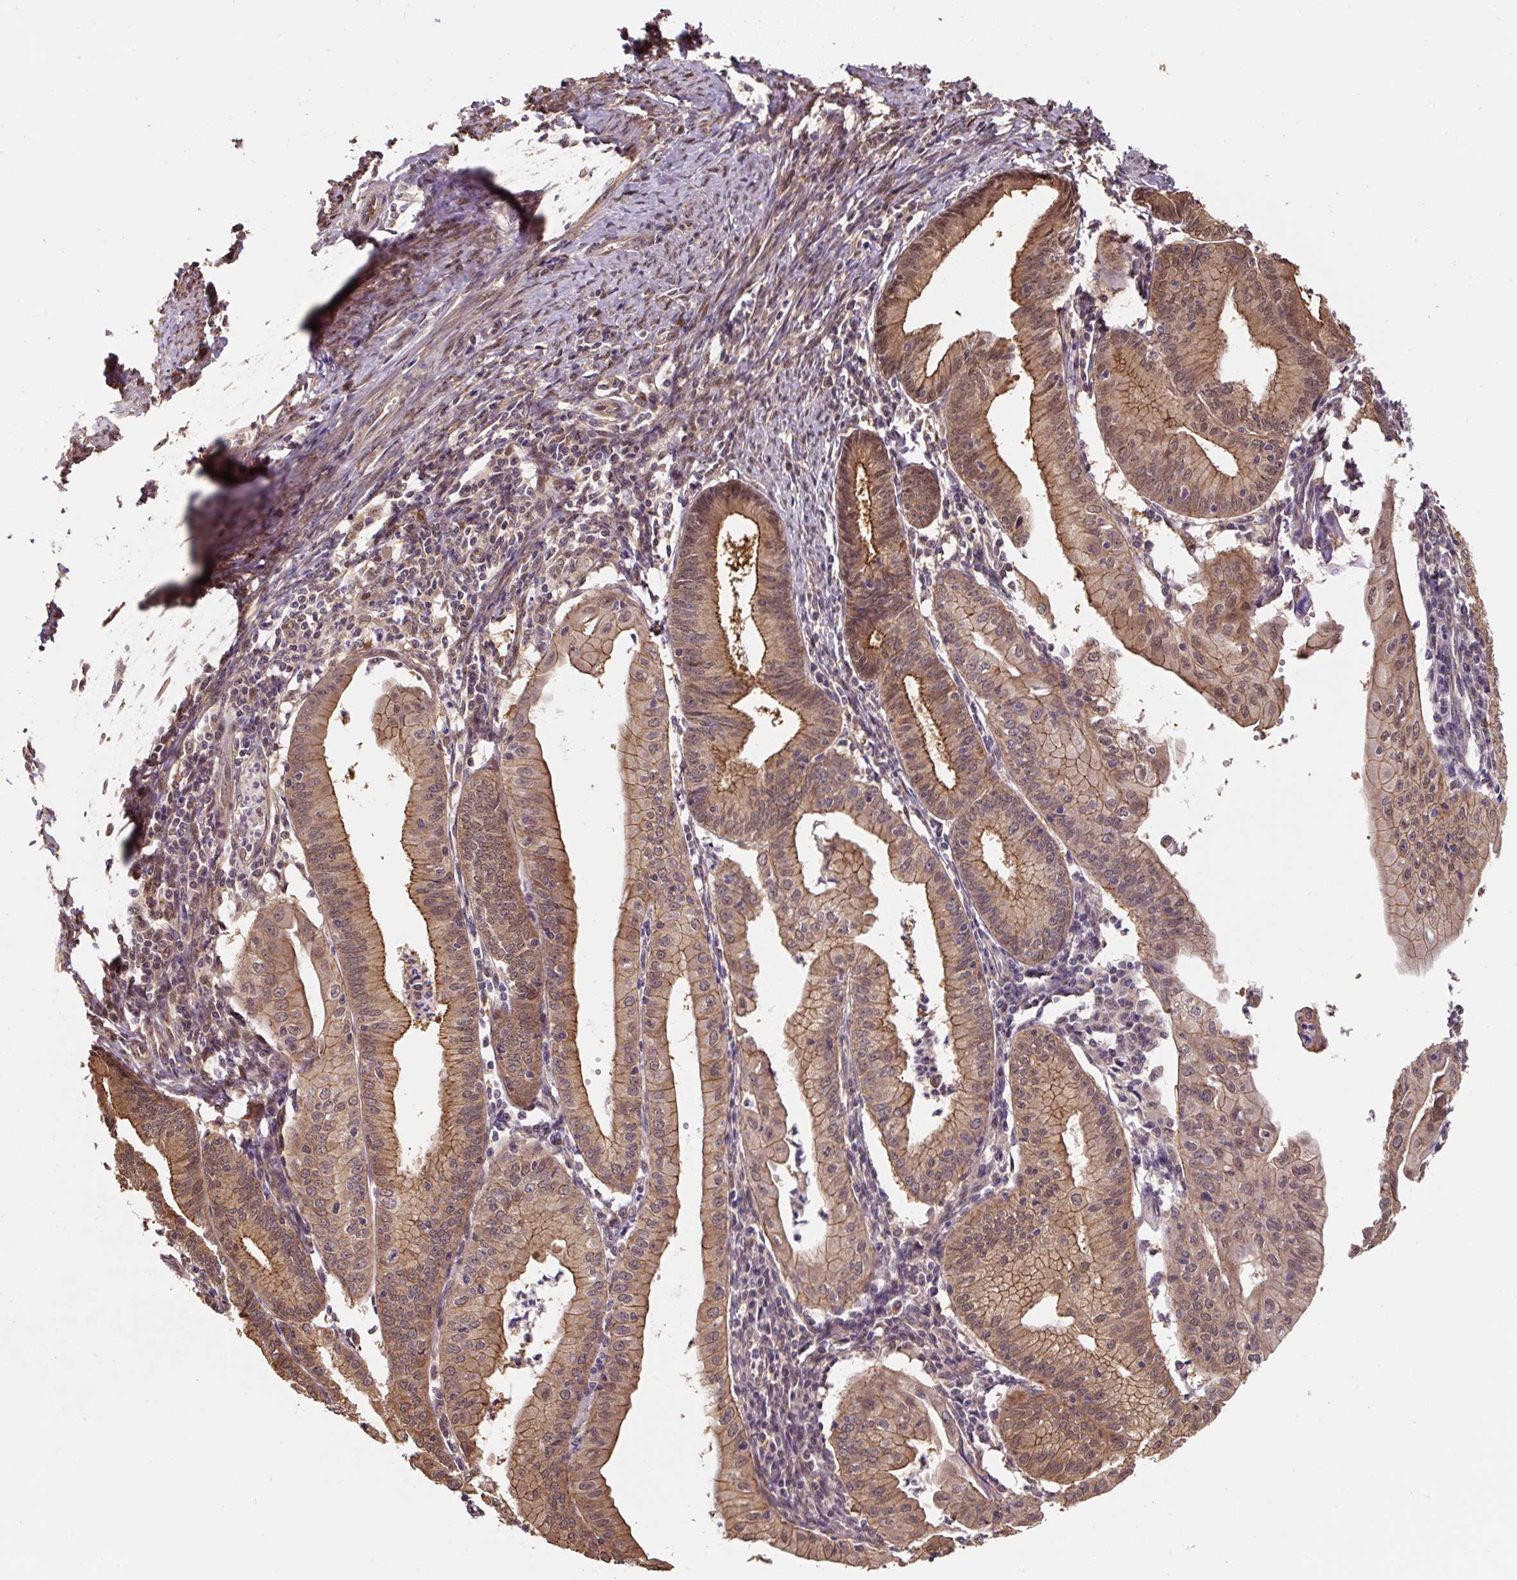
{"staining": {"intensity": "moderate", "quantity": ">75%", "location": "cytoplasmic/membranous,nuclear"}, "tissue": "endometrial cancer", "cell_type": "Tumor cells", "image_type": "cancer", "snomed": [{"axis": "morphology", "description": "Adenocarcinoma, NOS"}, {"axis": "topography", "description": "Endometrium"}], "caption": "Adenocarcinoma (endometrial) tissue displays moderate cytoplasmic/membranous and nuclear positivity in about >75% of tumor cells, visualized by immunohistochemistry.", "gene": "ST13", "patient": {"sex": "female", "age": 60}}